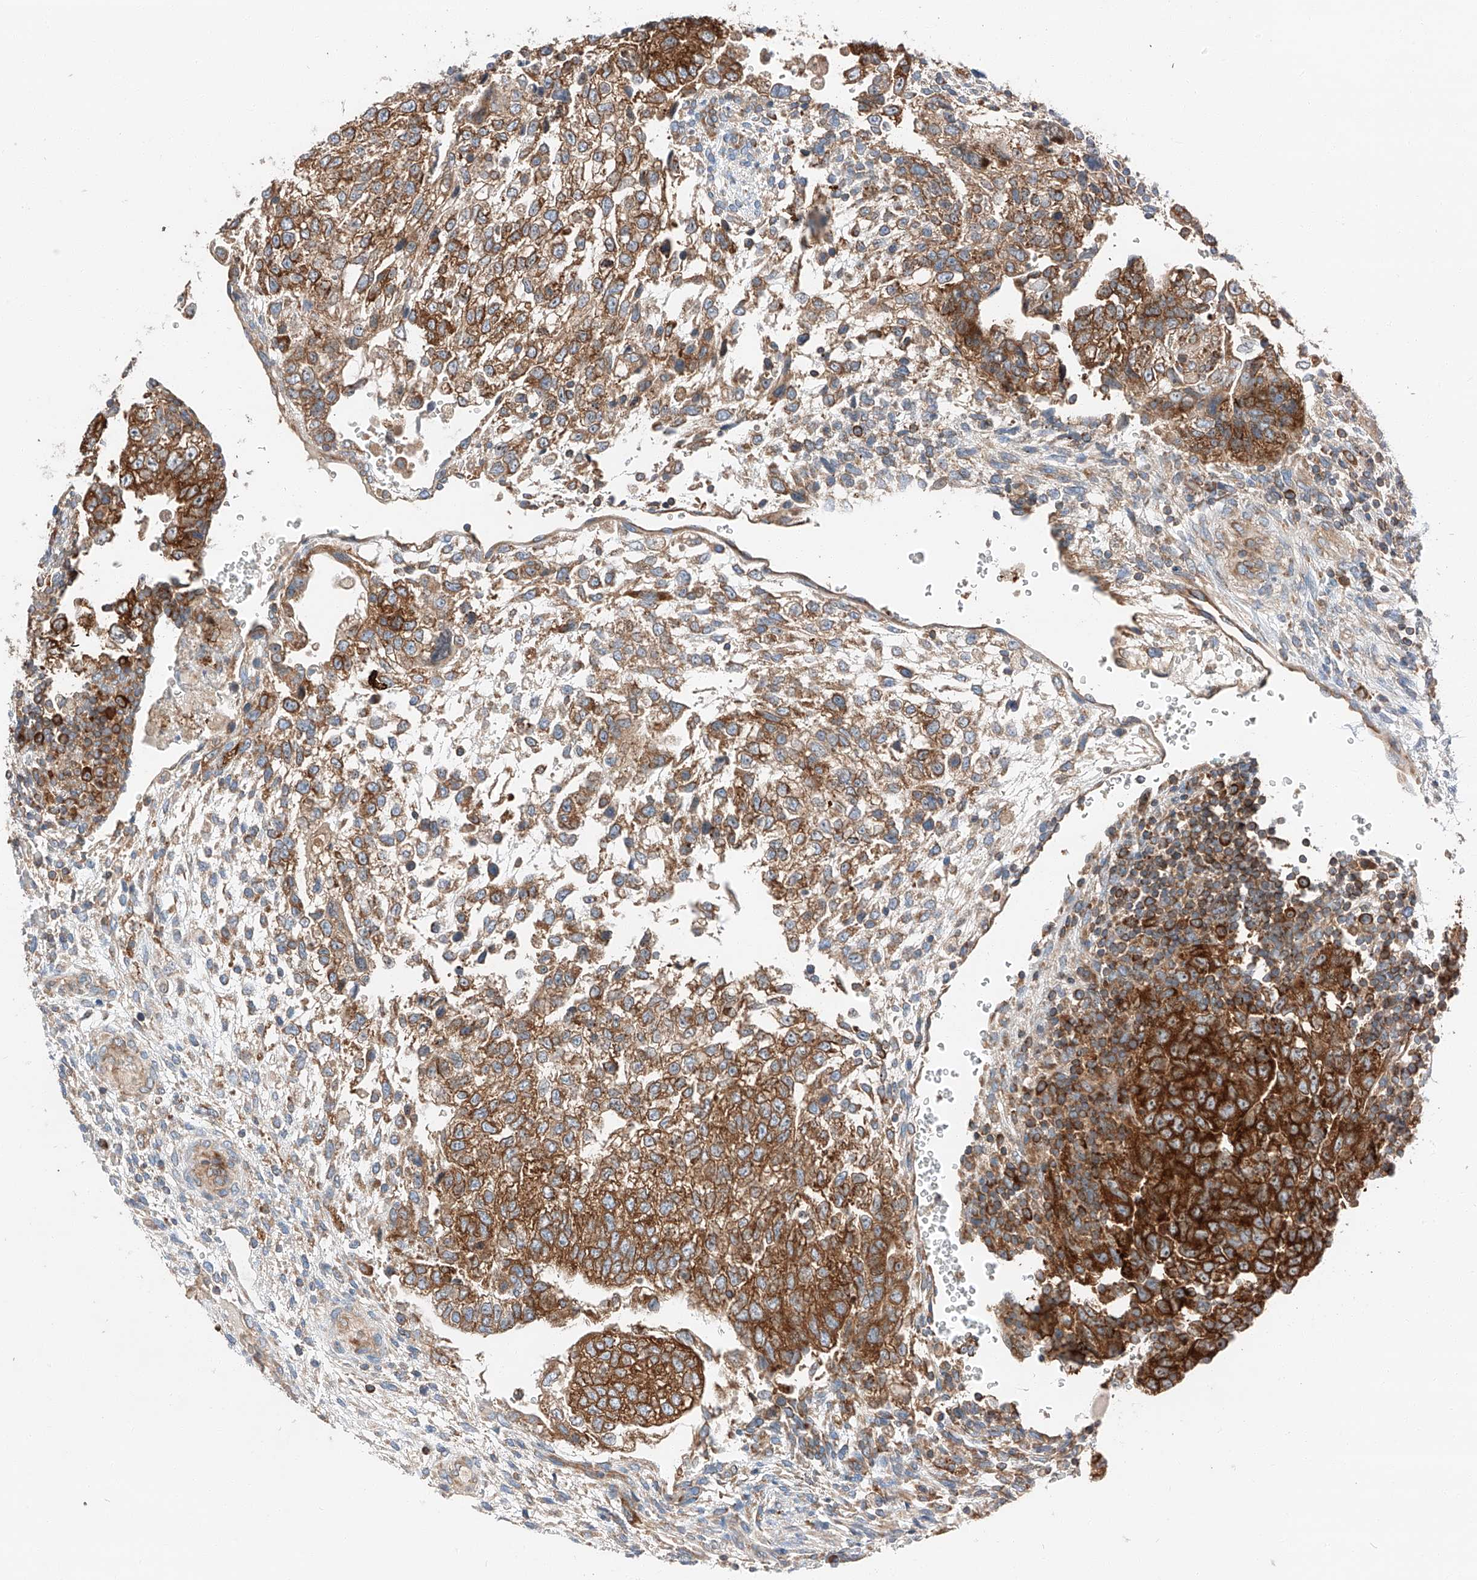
{"staining": {"intensity": "strong", "quantity": ">75%", "location": "cytoplasmic/membranous"}, "tissue": "testis cancer", "cell_type": "Tumor cells", "image_type": "cancer", "snomed": [{"axis": "morphology", "description": "Carcinoma, Embryonal, NOS"}, {"axis": "topography", "description": "Testis"}], "caption": "Tumor cells show high levels of strong cytoplasmic/membranous positivity in approximately >75% of cells in human embryonal carcinoma (testis).", "gene": "ZC3H15", "patient": {"sex": "male", "age": 37}}